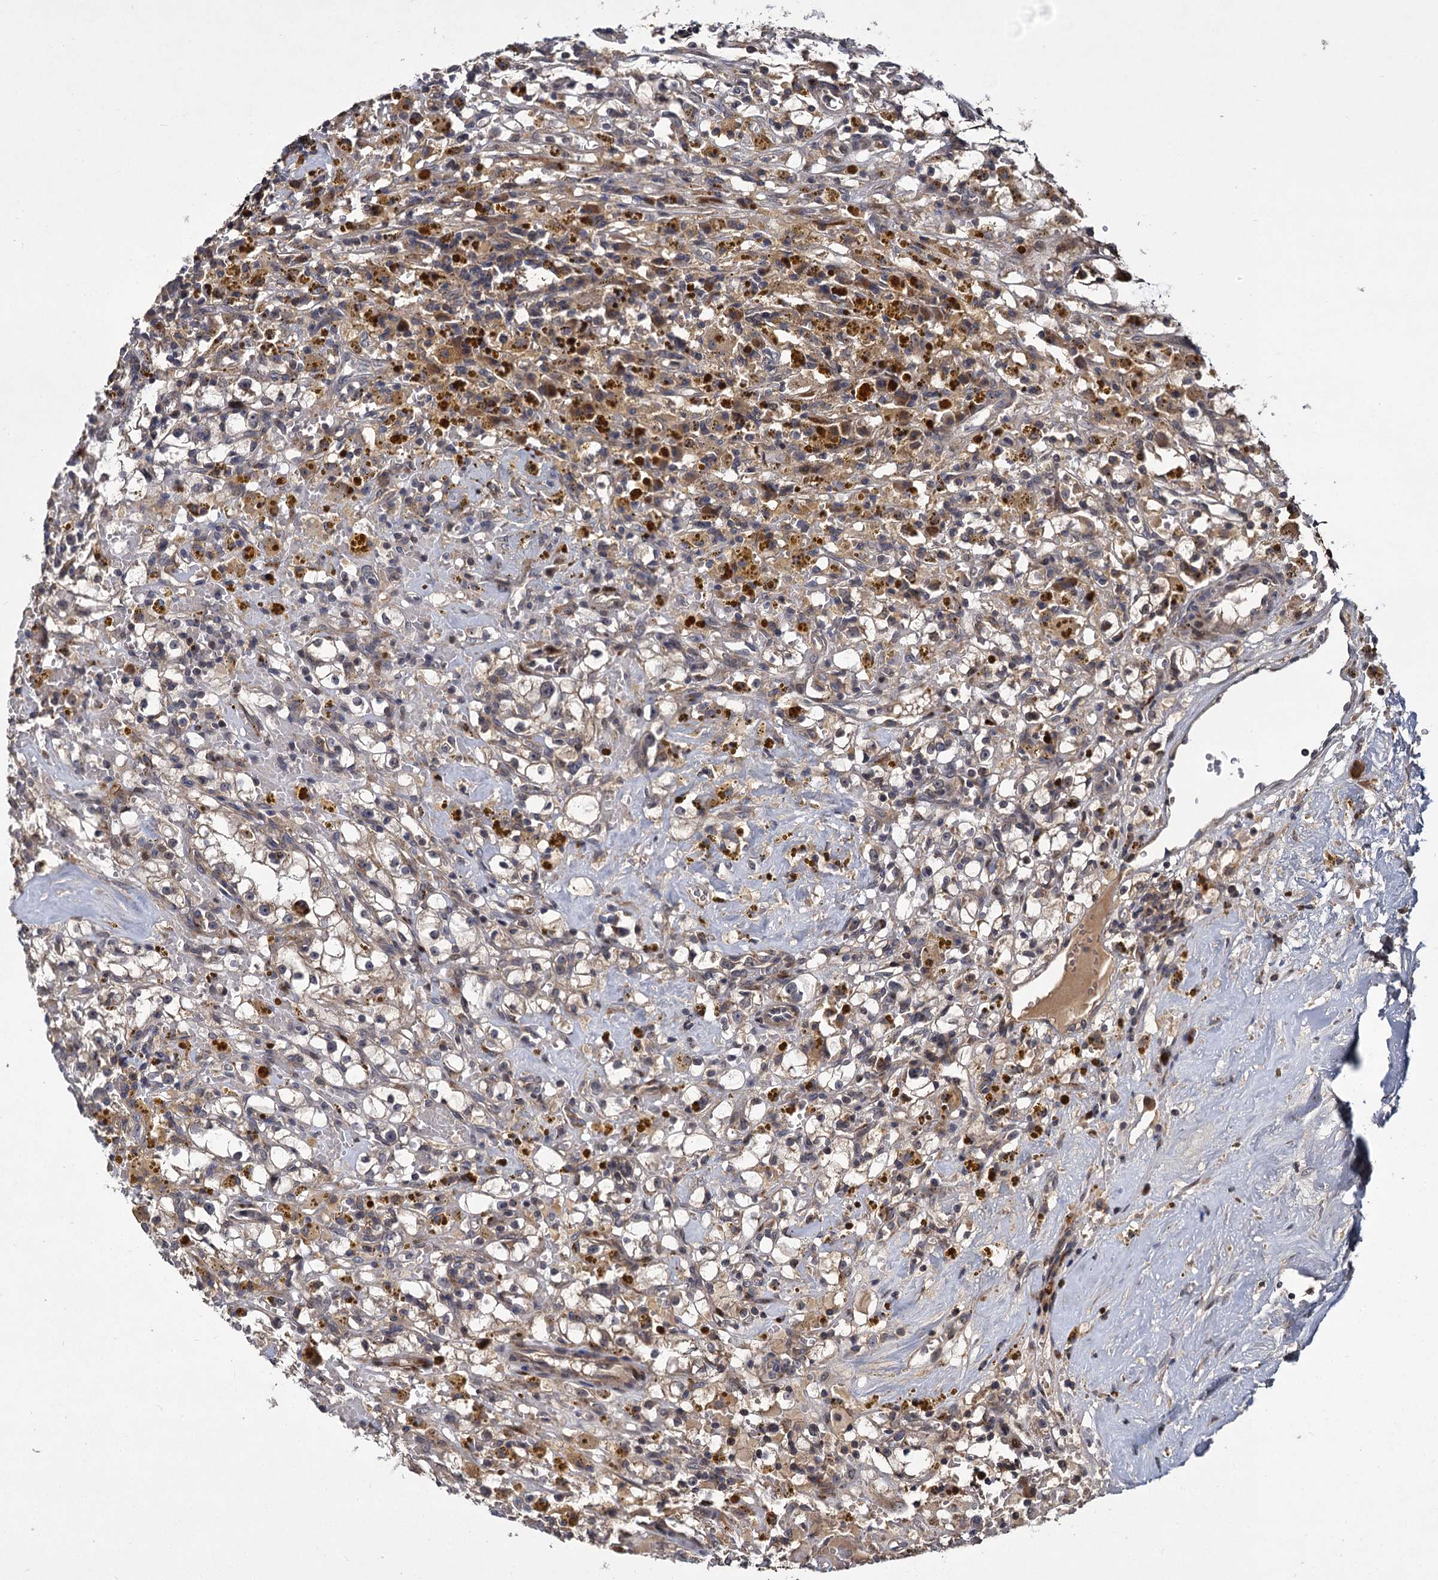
{"staining": {"intensity": "weak", "quantity": "25%-75%", "location": "cytoplasmic/membranous"}, "tissue": "renal cancer", "cell_type": "Tumor cells", "image_type": "cancer", "snomed": [{"axis": "morphology", "description": "Adenocarcinoma, NOS"}, {"axis": "topography", "description": "Kidney"}], "caption": "A histopathology image showing weak cytoplasmic/membranous expression in approximately 25%-75% of tumor cells in renal adenocarcinoma, as visualized by brown immunohistochemical staining.", "gene": "INPPL1", "patient": {"sex": "male", "age": 56}}